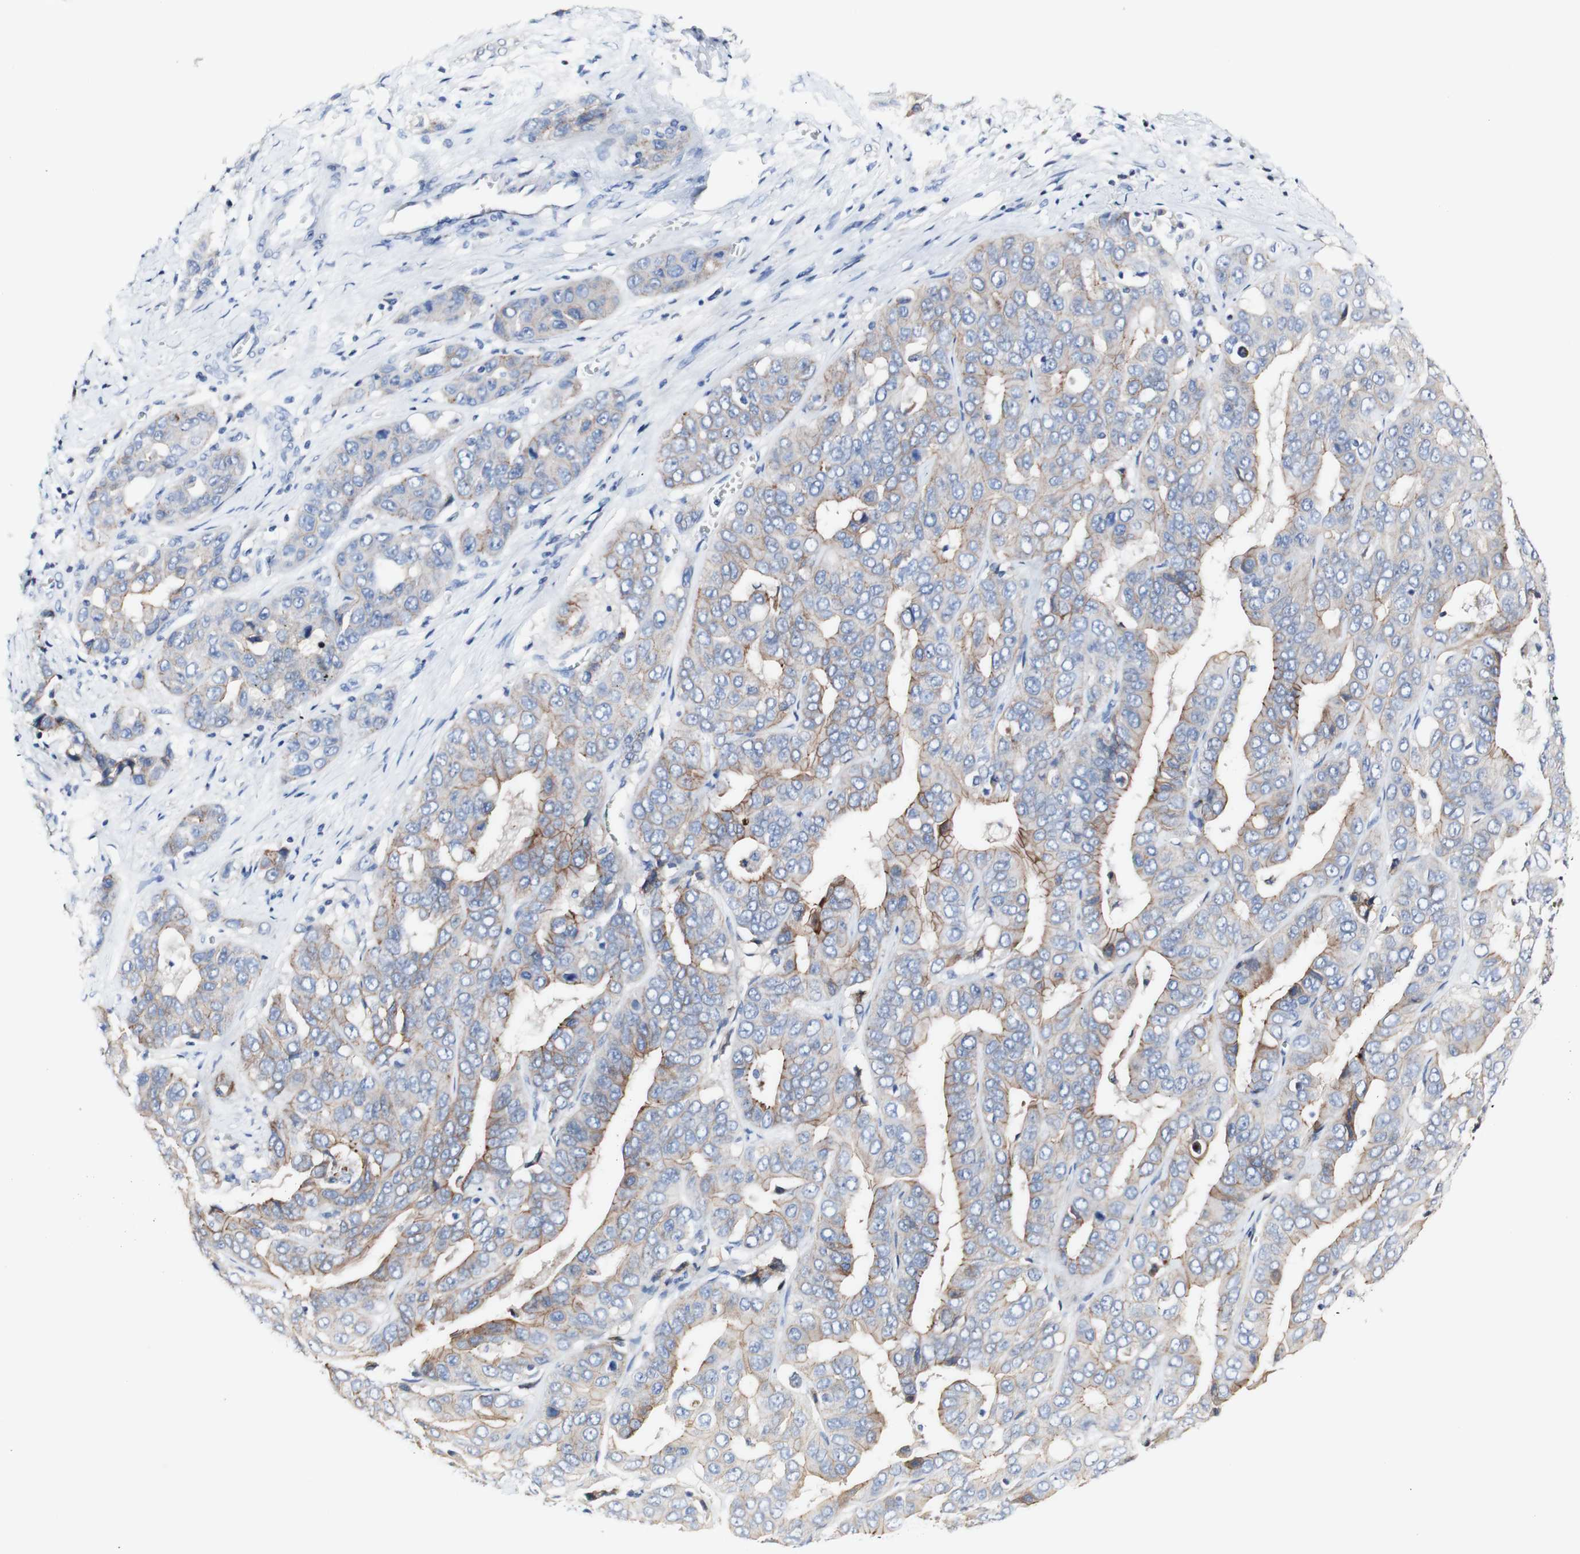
{"staining": {"intensity": "moderate", "quantity": "25%-75%", "location": "cytoplasmic/membranous"}, "tissue": "liver cancer", "cell_type": "Tumor cells", "image_type": "cancer", "snomed": [{"axis": "morphology", "description": "Cholangiocarcinoma"}, {"axis": "topography", "description": "Liver"}], "caption": "Protein staining of cholangiocarcinoma (liver) tissue demonstrates moderate cytoplasmic/membranous positivity in approximately 25%-75% of tumor cells.", "gene": "DSC2", "patient": {"sex": "female", "age": 52}}